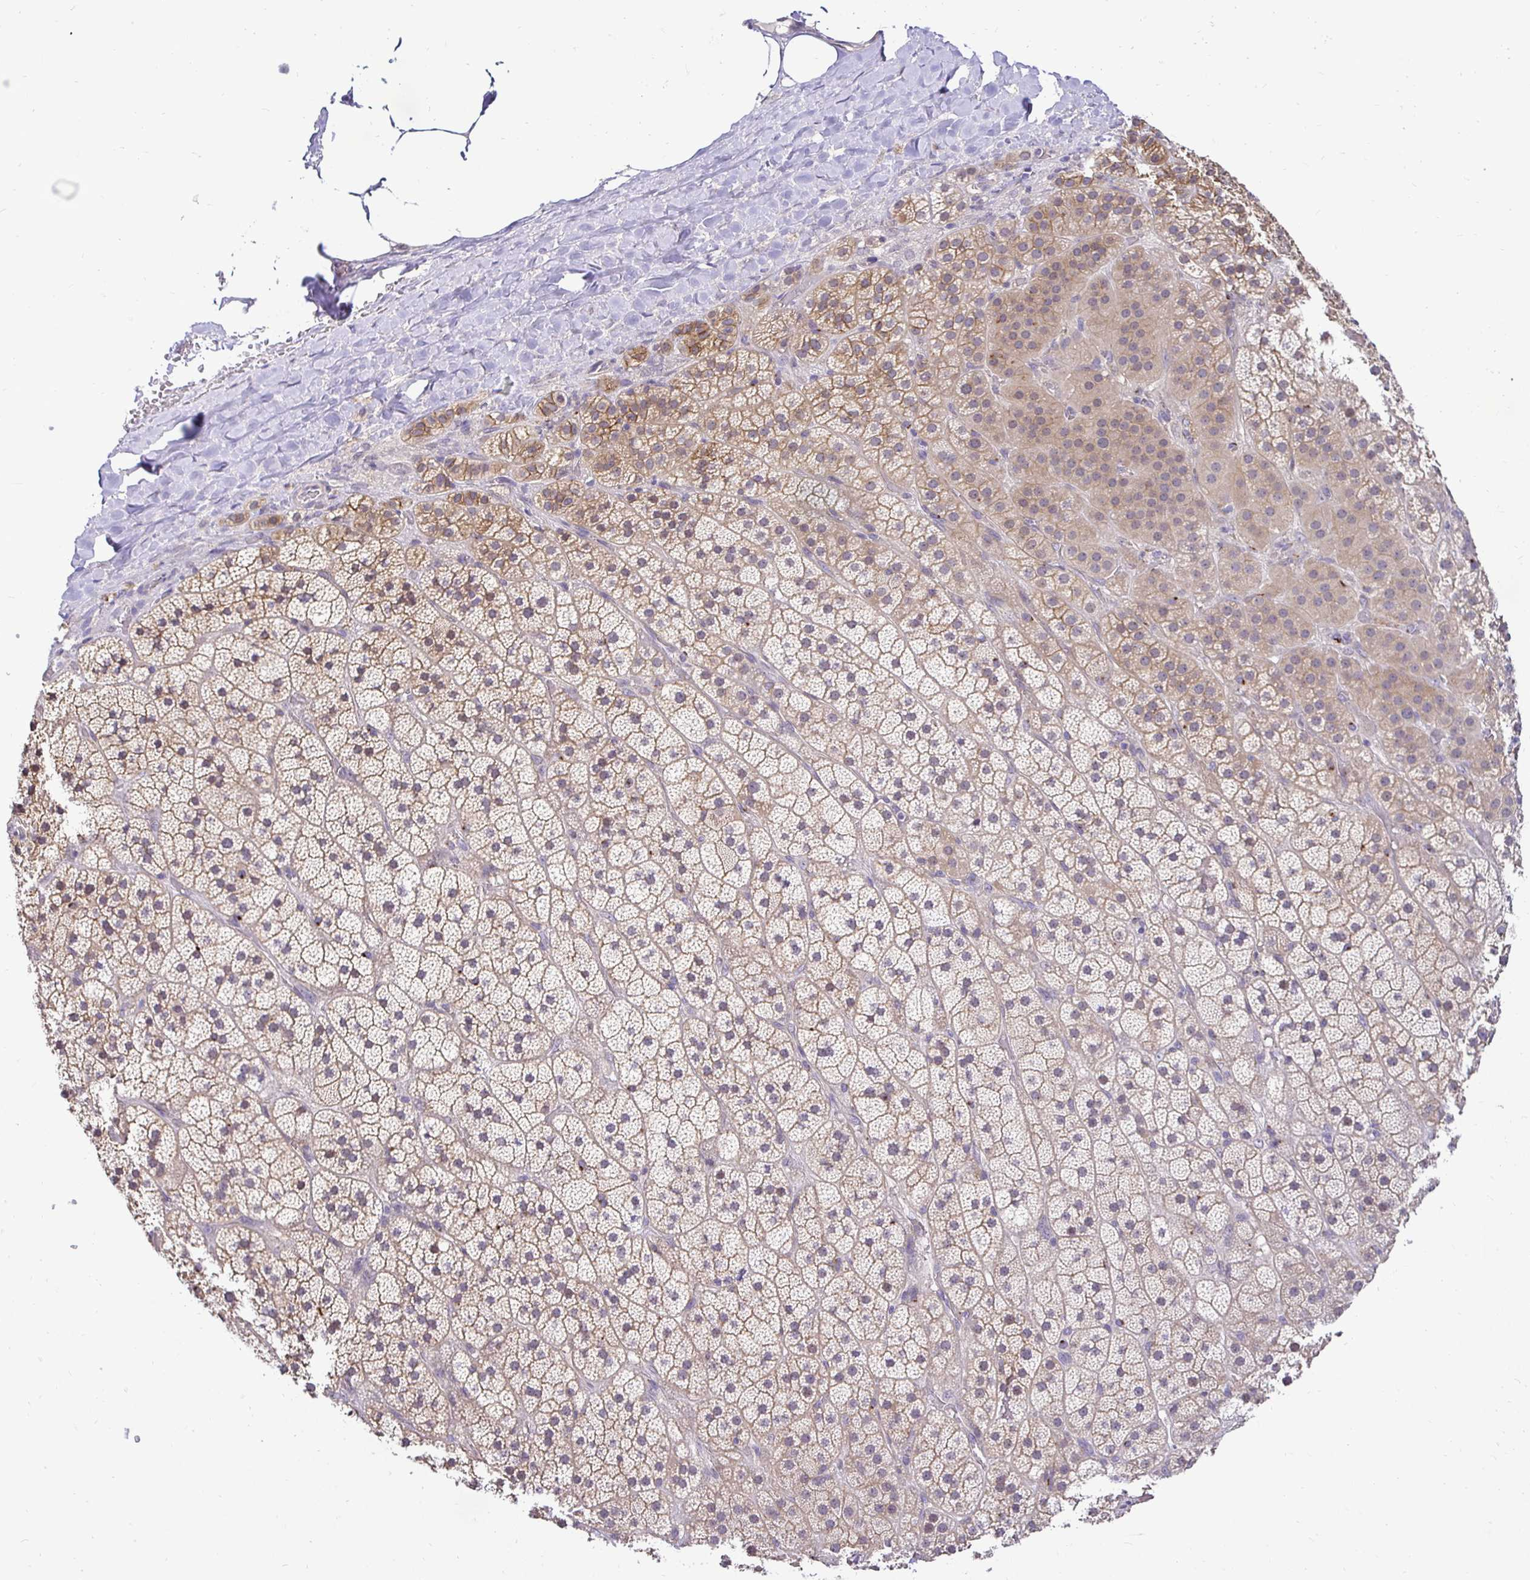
{"staining": {"intensity": "weak", "quantity": "25%-75%", "location": "cytoplasmic/membranous"}, "tissue": "adrenal gland", "cell_type": "Glandular cells", "image_type": "normal", "snomed": [{"axis": "morphology", "description": "Normal tissue, NOS"}, {"axis": "topography", "description": "Adrenal gland"}], "caption": "Protein analysis of unremarkable adrenal gland shows weak cytoplasmic/membranous positivity in about 25%-75% of glandular cells. The staining was performed using DAB (3,3'-diaminobenzidine) to visualize the protein expression in brown, while the nuclei were stained in blue with hematoxylin (Magnification: 20x).", "gene": "SLC9A1", "patient": {"sex": "male", "age": 57}}